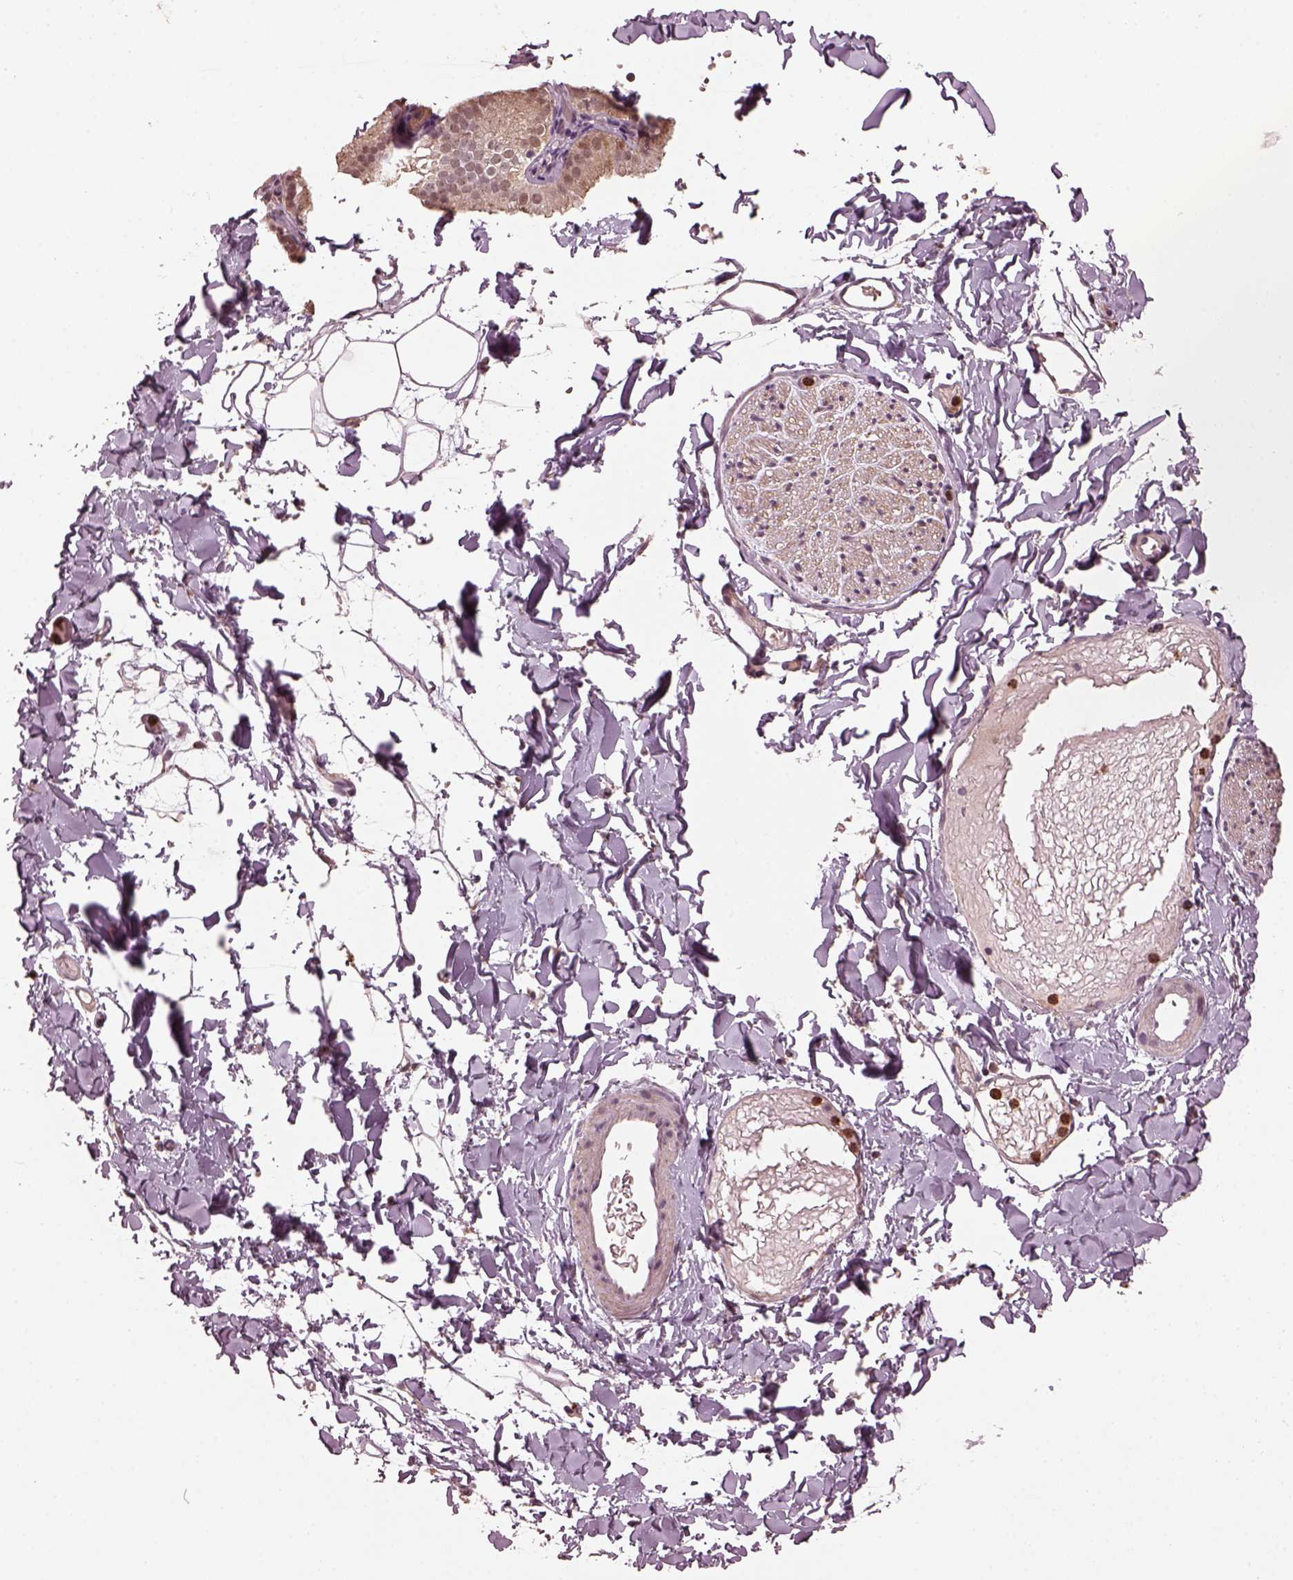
{"staining": {"intensity": "weak", "quantity": ">75%", "location": "cytoplasmic/membranous"}, "tissue": "adipose tissue", "cell_type": "Adipocytes", "image_type": "normal", "snomed": [{"axis": "morphology", "description": "Normal tissue, NOS"}, {"axis": "topography", "description": "Gallbladder"}, {"axis": "topography", "description": "Peripheral nerve tissue"}], "caption": "IHC image of normal adipose tissue: adipose tissue stained using immunohistochemistry displays low levels of weak protein expression localized specifically in the cytoplasmic/membranous of adipocytes, appearing as a cytoplasmic/membranous brown color.", "gene": "RUFY3", "patient": {"sex": "female", "age": 45}}